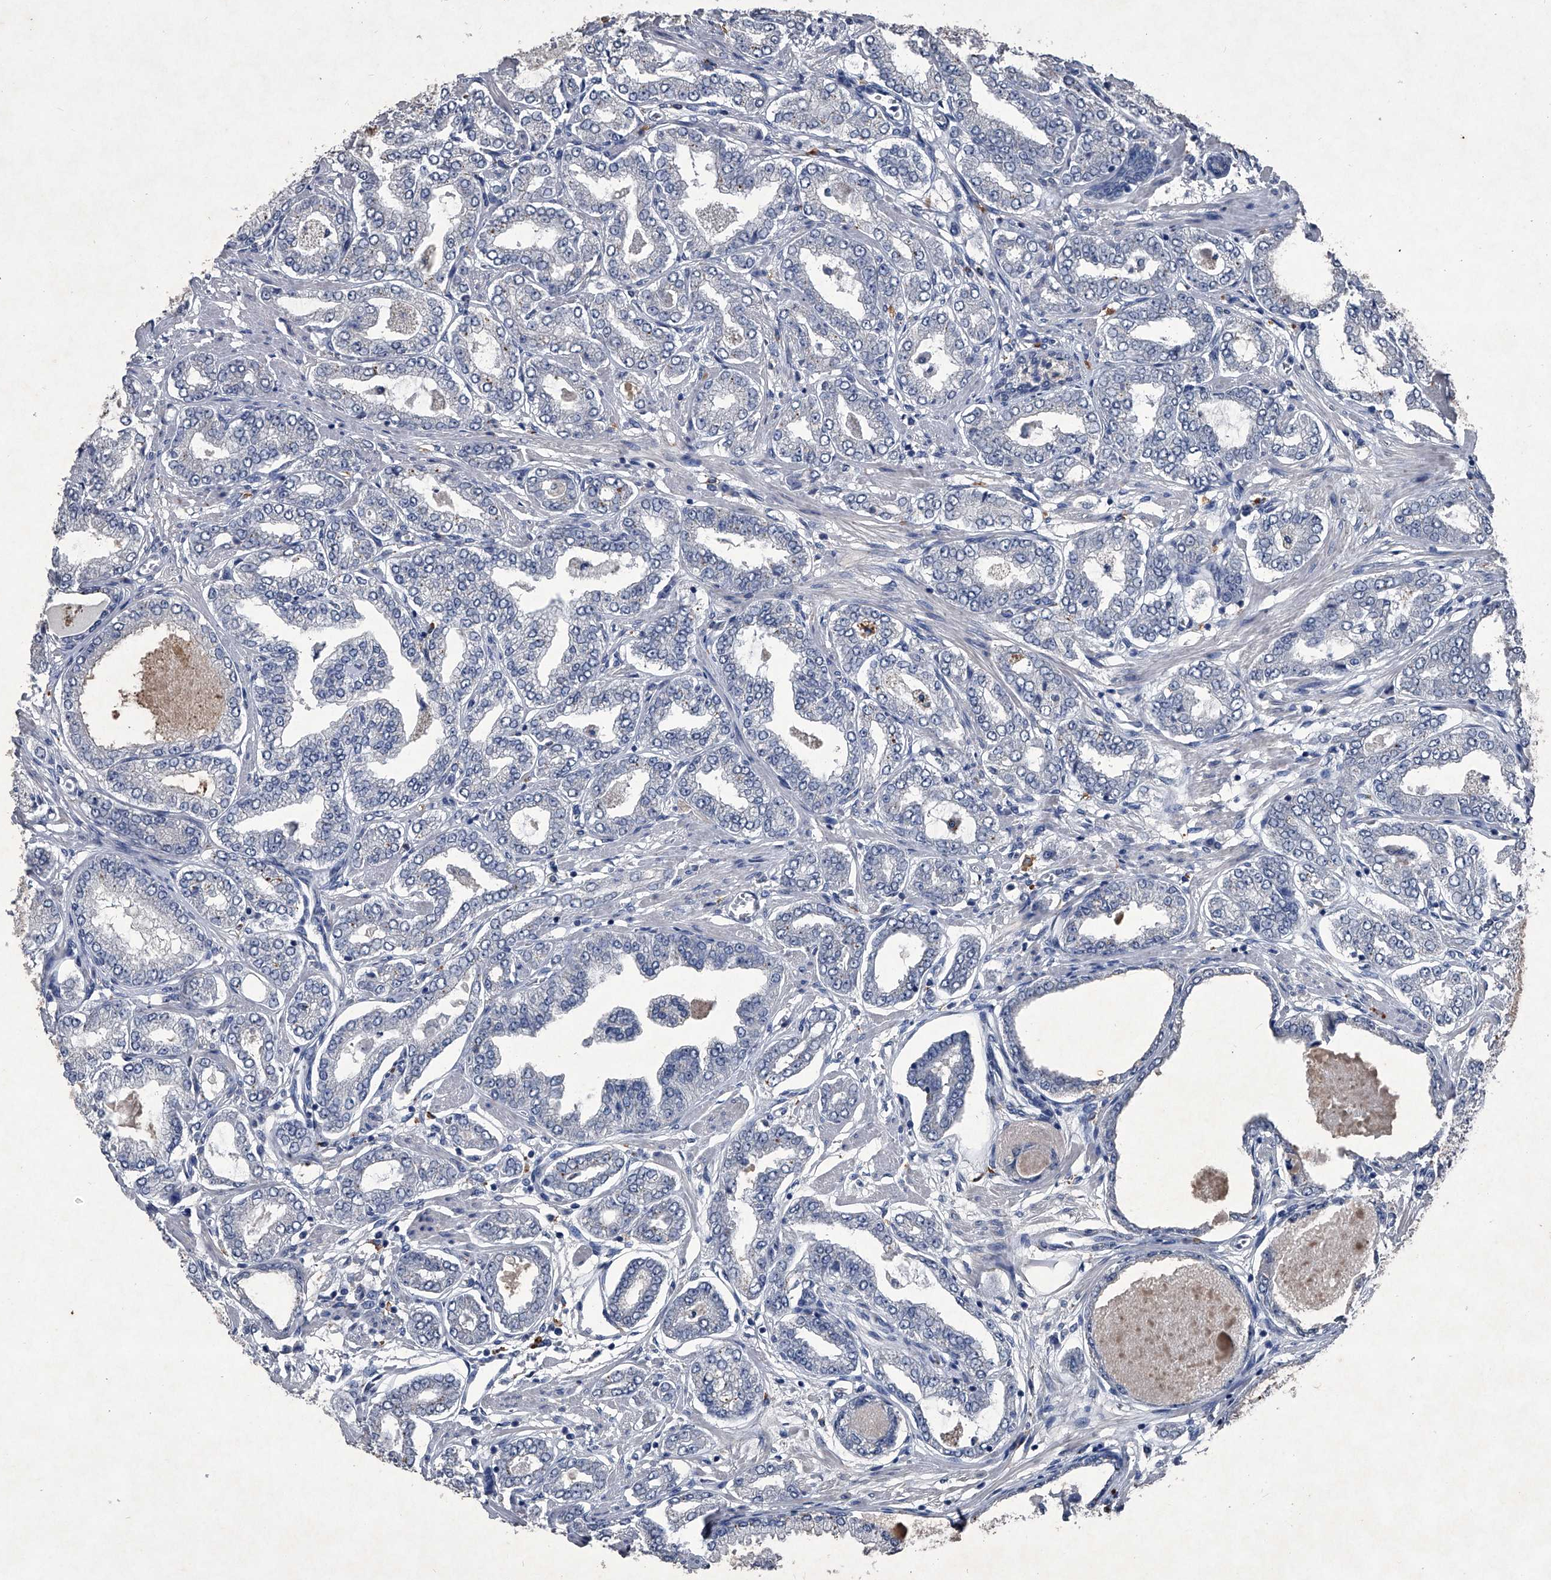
{"staining": {"intensity": "negative", "quantity": "none", "location": "none"}, "tissue": "prostate cancer", "cell_type": "Tumor cells", "image_type": "cancer", "snomed": [{"axis": "morphology", "description": "Adenocarcinoma, Low grade"}, {"axis": "topography", "description": "Prostate"}], "caption": "Human prostate cancer stained for a protein using immunohistochemistry reveals no staining in tumor cells.", "gene": "MAPKAP1", "patient": {"sex": "male", "age": 63}}